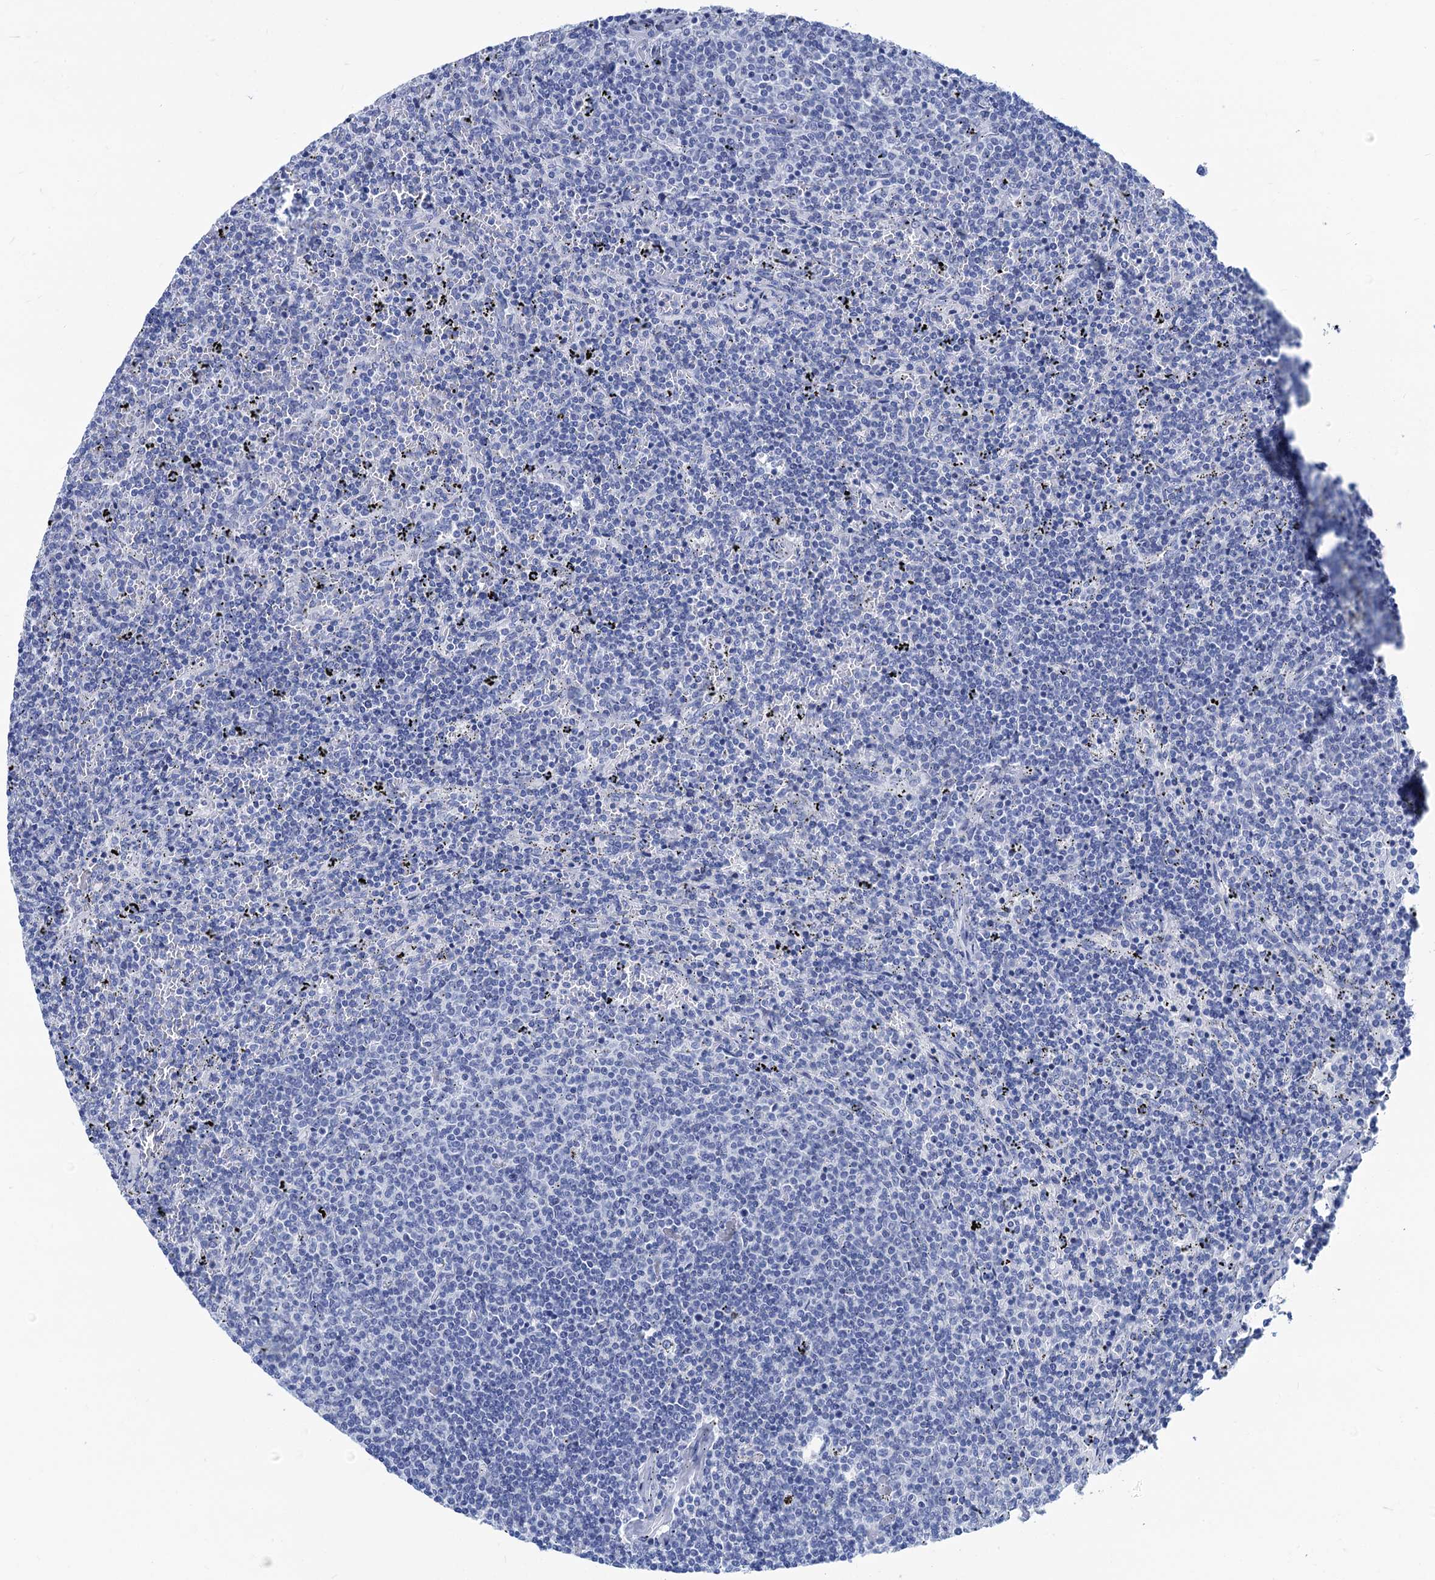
{"staining": {"intensity": "negative", "quantity": "none", "location": "none"}, "tissue": "lymphoma", "cell_type": "Tumor cells", "image_type": "cancer", "snomed": [{"axis": "morphology", "description": "Malignant lymphoma, non-Hodgkin's type, Low grade"}, {"axis": "topography", "description": "Spleen"}], "caption": "Immunohistochemistry (IHC) micrograph of neoplastic tissue: human lymphoma stained with DAB (3,3'-diaminobenzidine) demonstrates no significant protein staining in tumor cells.", "gene": "CABYR", "patient": {"sex": "female", "age": 50}}